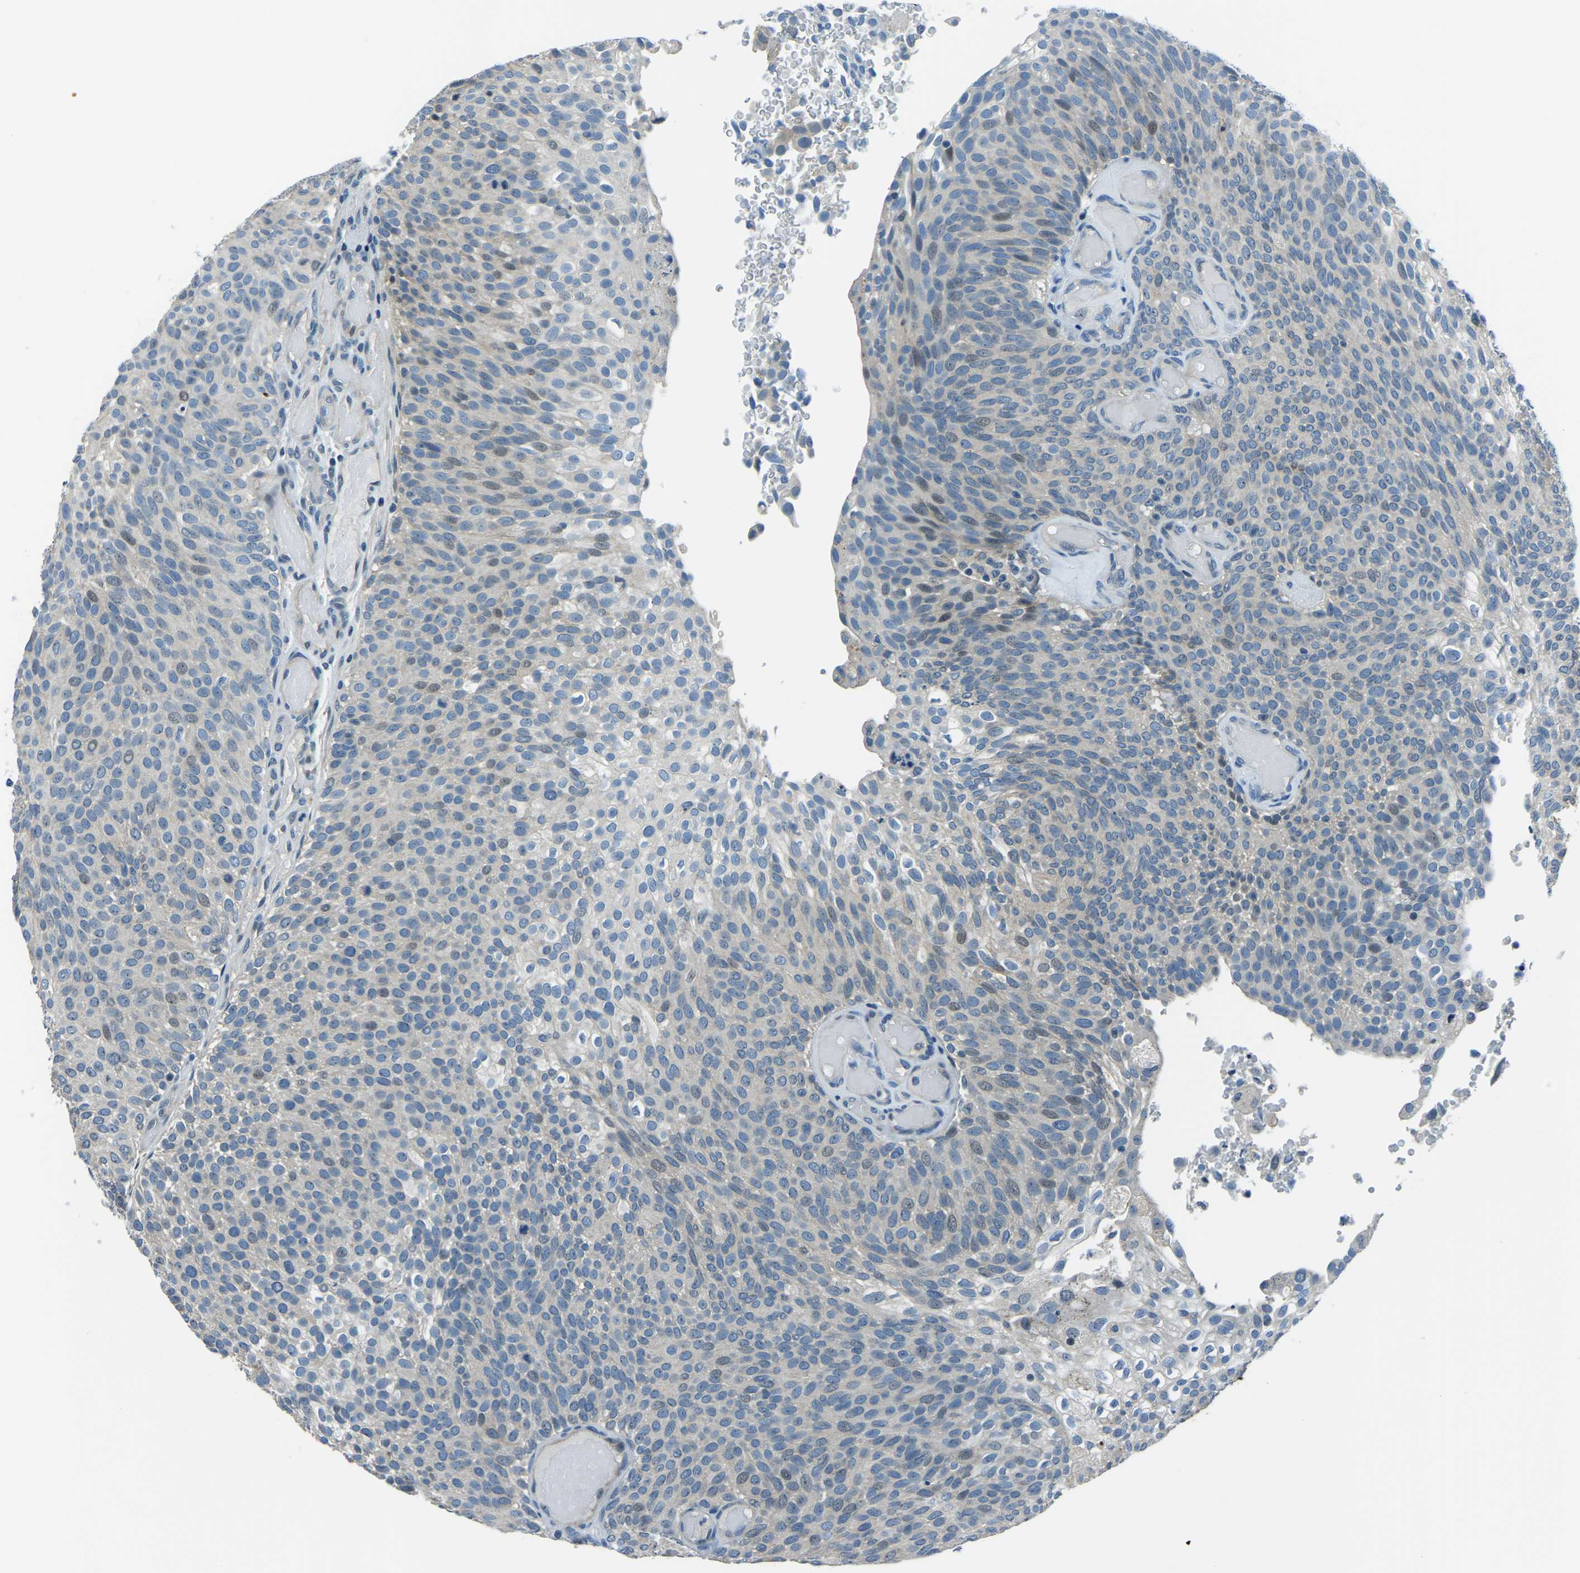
{"staining": {"intensity": "moderate", "quantity": "<25%", "location": "nuclear"}, "tissue": "urothelial cancer", "cell_type": "Tumor cells", "image_type": "cancer", "snomed": [{"axis": "morphology", "description": "Urothelial carcinoma, Low grade"}, {"axis": "topography", "description": "Urinary bladder"}], "caption": "Low-grade urothelial carcinoma stained with a protein marker exhibits moderate staining in tumor cells.", "gene": "RRP1", "patient": {"sex": "male", "age": 78}}